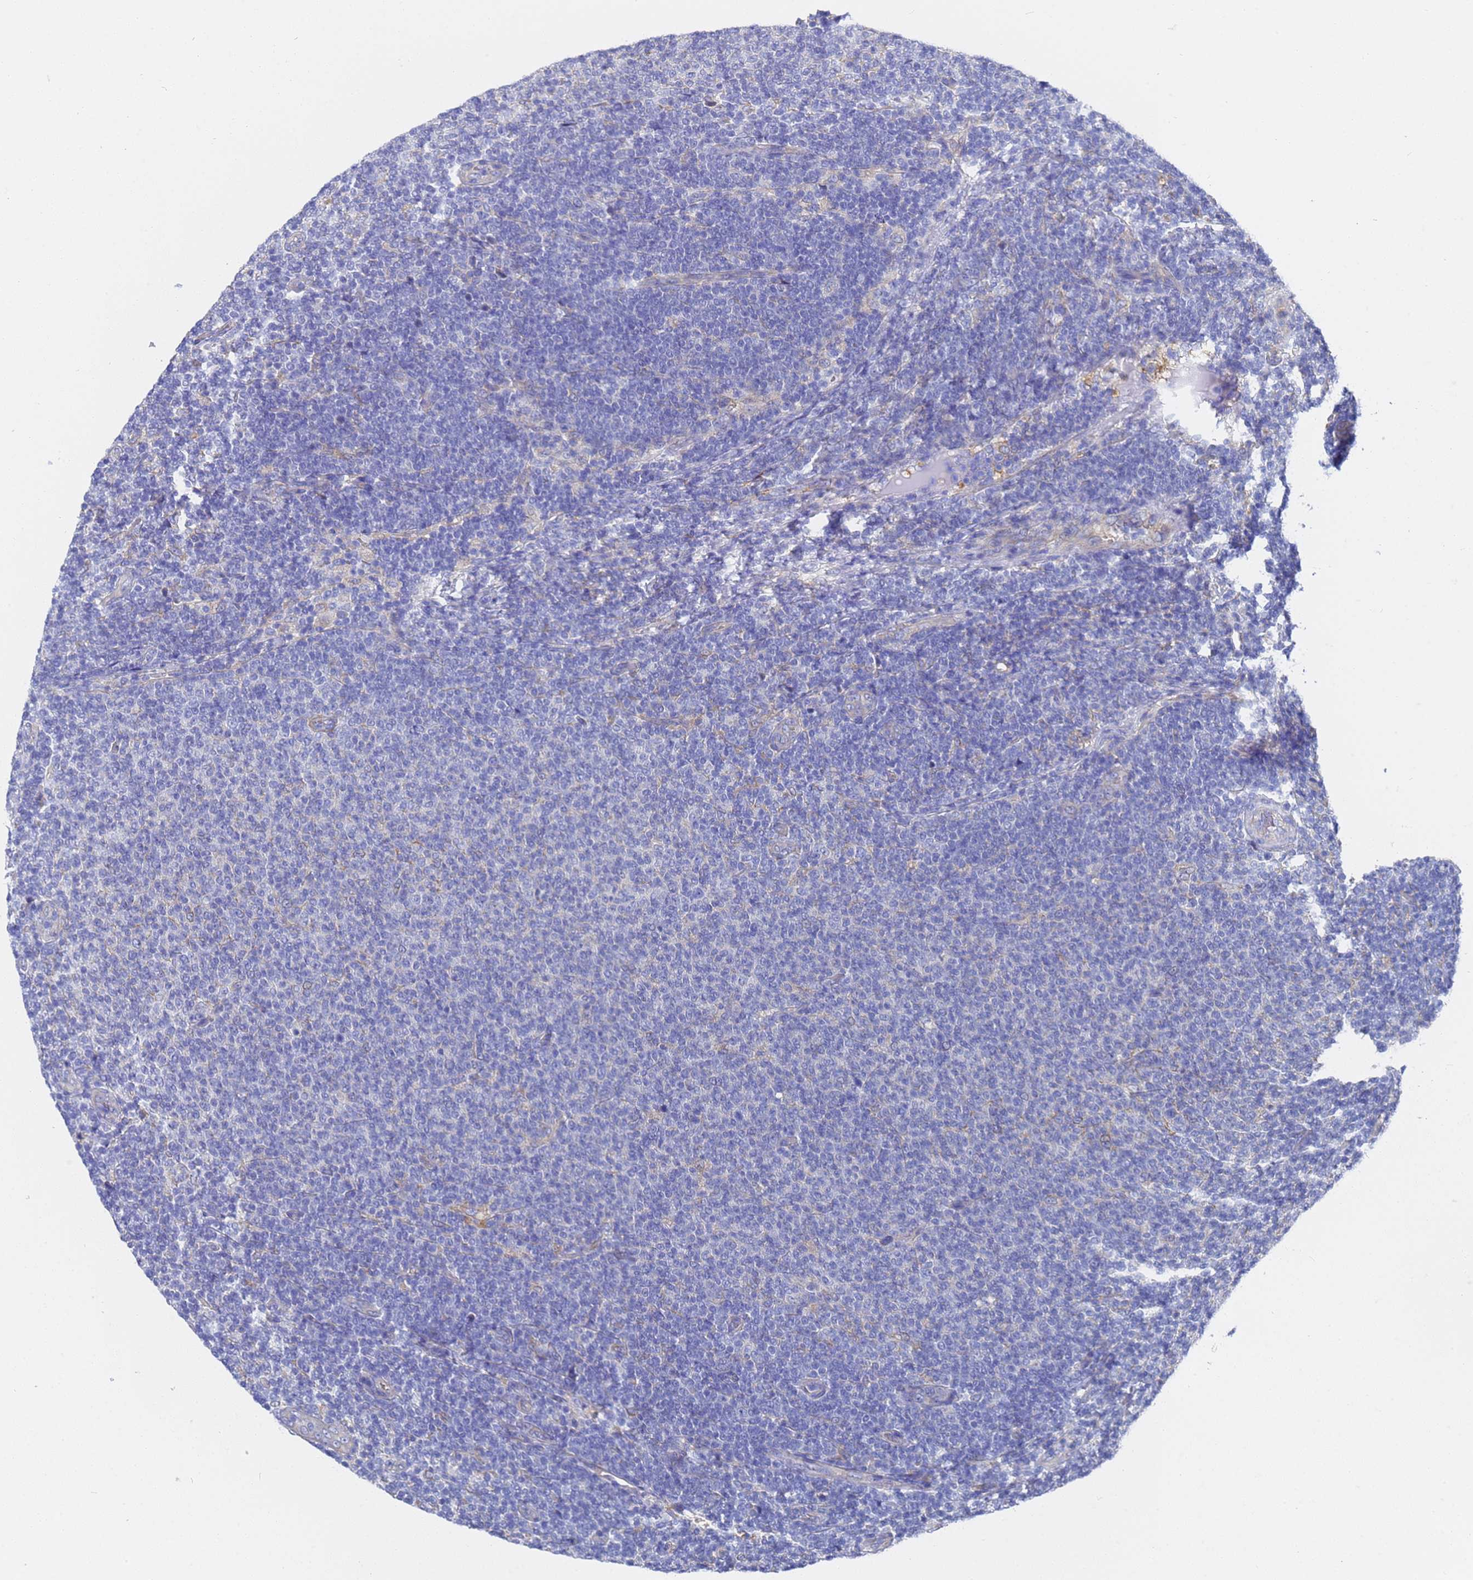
{"staining": {"intensity": "negative", "quantity": "none", "location": "none"}, "tissue": "lymphoma", "cell_type": "Tumor cells", "image_type": "cancer", "snomed": [{"axis": "morphology", "description": "Malignant lymphoma, non-Hodgkin's type, Low grade"}, {"axis": "topography", "description": "Lymph node"}], "caption": "Micrograph shows no significant protein positivity in tumor cells of low-grade malignant lymphoma, non-Hodgkin's type.", "gene": "TM4SF4", "patient": {"sex": "male", "age": 66}}